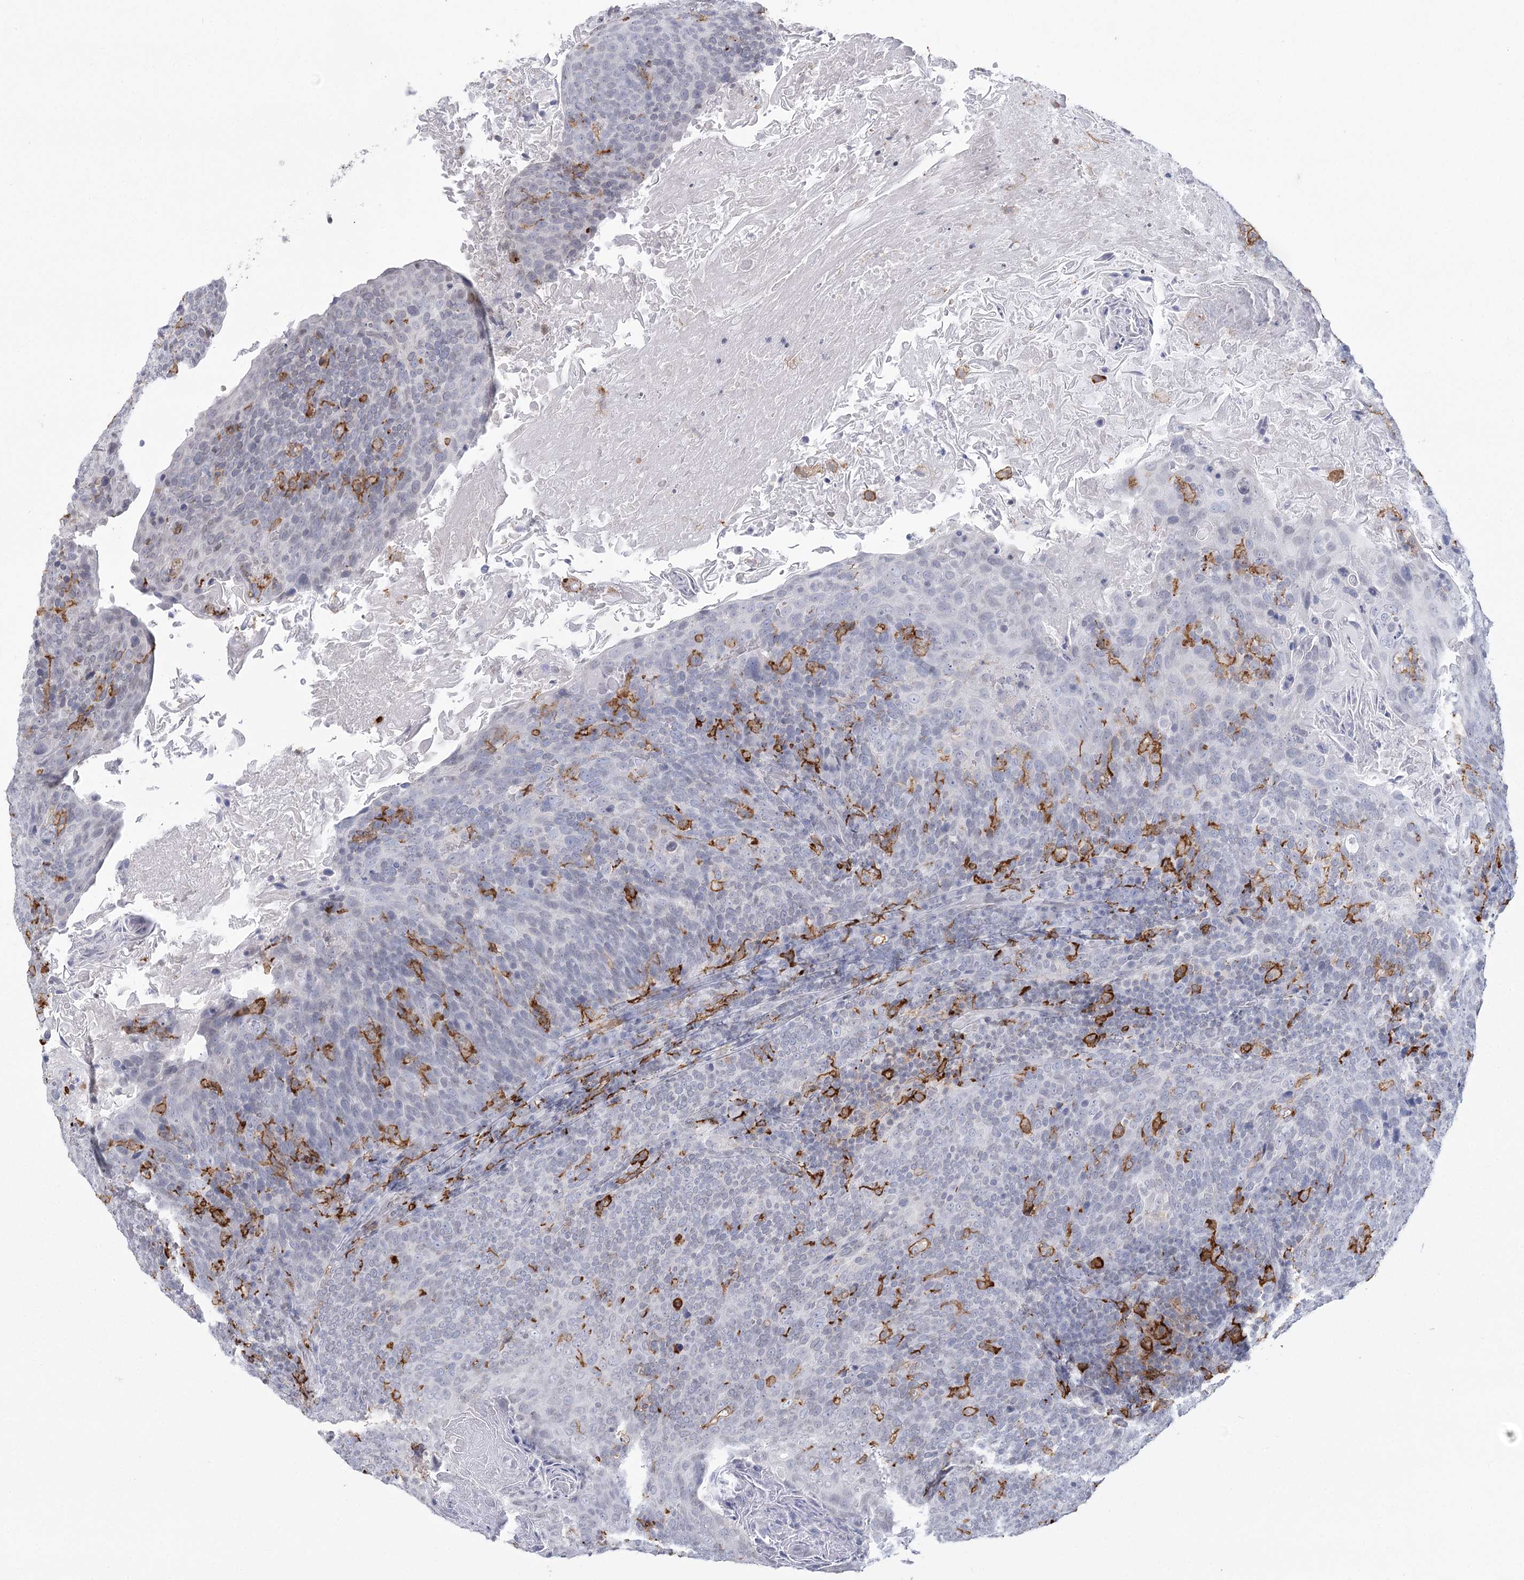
{"staining": {"intensity": "negative", "quantity": "none", "location": "none"}, "tissue": "head and neck cancer", "cell_type": "Tumor cells", "image_type": "cancer", "snomed": [{"axis": "morphology", "description": "Squamous cell carcinoma, NOS"}, {"axis": "morphology", "description": "Squamous cell carcinoma, metastatic, NOS"}, {"axis": "topography", "description": "Lymph node"}, {"axis": "topography", "description": "Head-Neck"}], "caption": "Tumor cells are negative for protein expression in human head and neck metastatic squamous cell carcinoma. (Immunohistochemistry (ihc), brightfield microscopy, high magnification).", "gene": "C11orf1", "patient": {"sex": "male", "age": 62}}